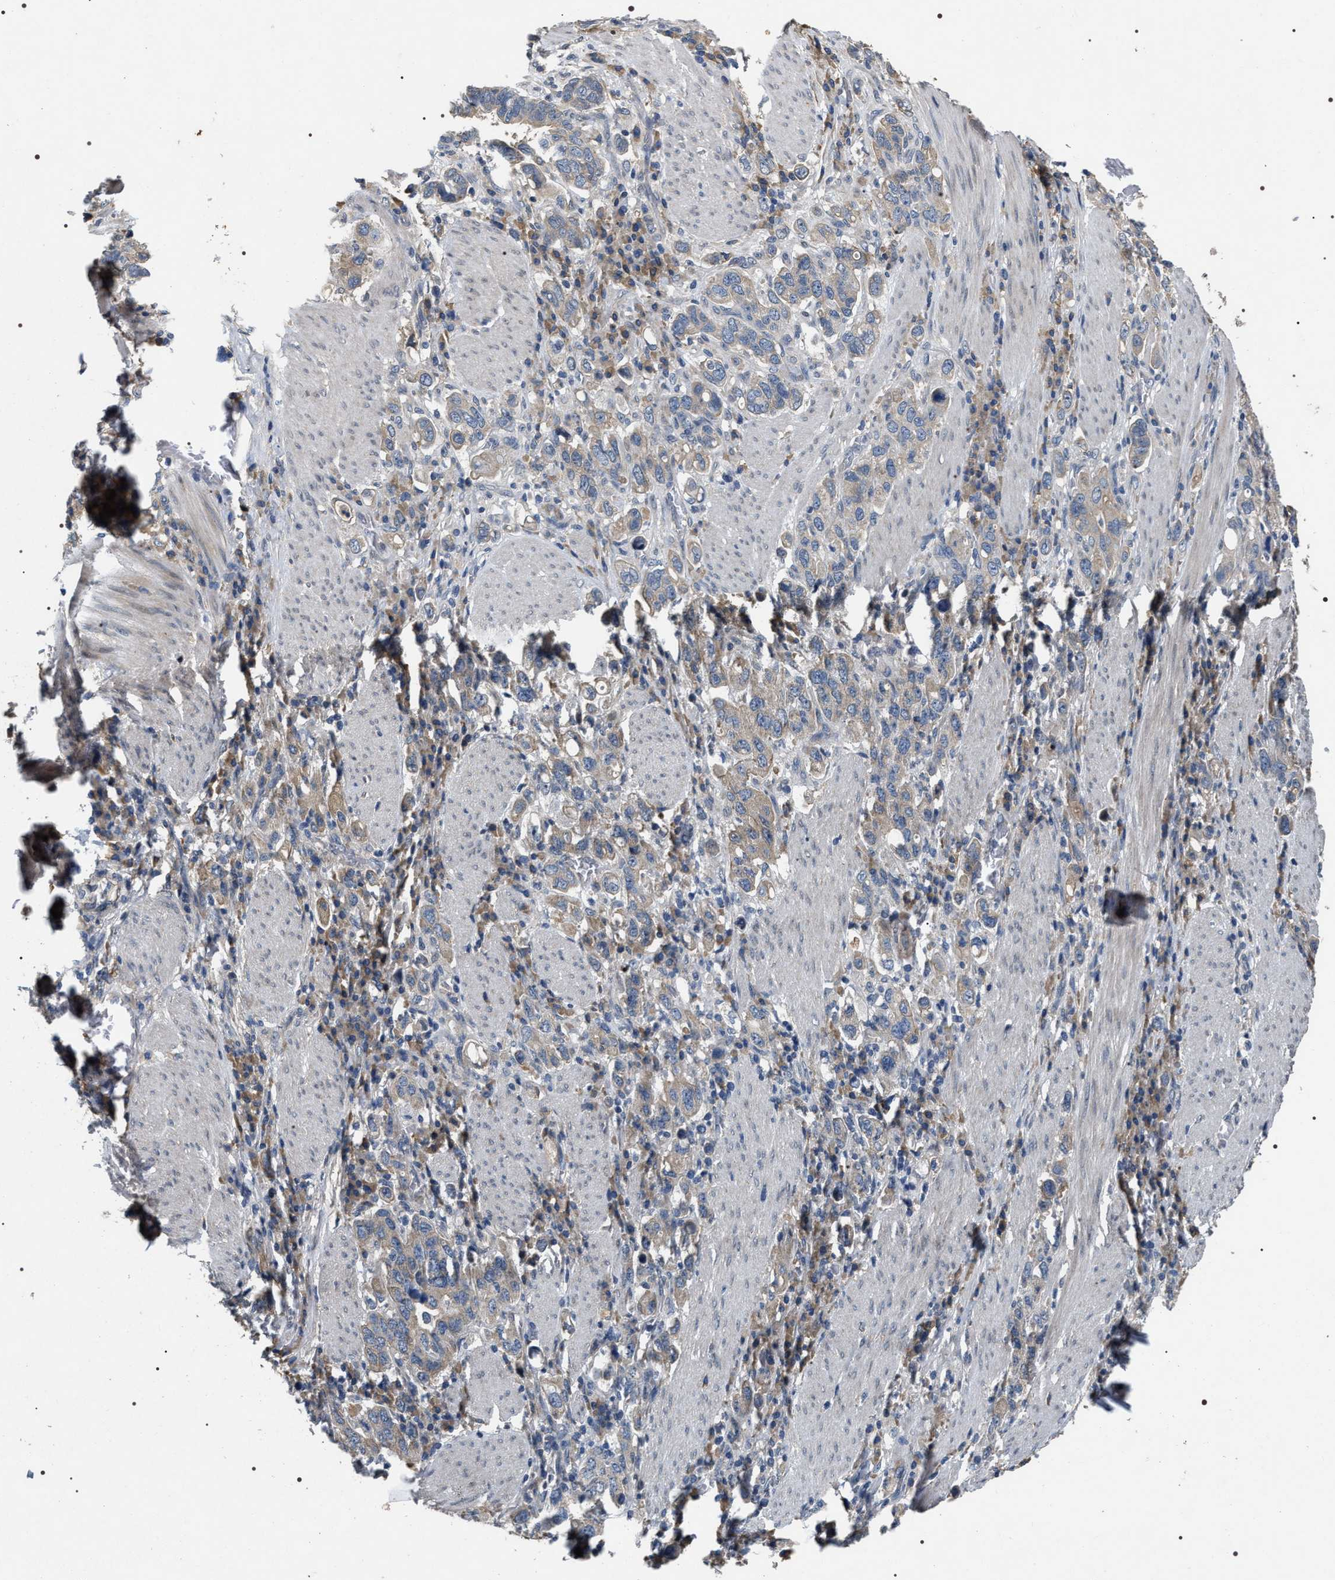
{"staining": {"intensity": "weak", "quantity": ">75%", "location": "cytoplasmic/membranous"}, "tissue": "stomach cancer", "cell_type": "Tumor cells", "image_type": "cancer", "snomed": [{"axis": "morphology", "description": "Adenocarcinoma, NOS"}, {"axis": "topography", "description": "Stomach, upper"}], "caption": "The immunohistochemical stain highlights weak cytoplasmic/membranous expression in tumor cells of stomach cancer (adenocarcinoma) tissue. (DAB IHC, brown staining for protein, blue staining for nuclei).", "gene": "IFT81", "patient": {"sex": "male", "age": 62}}